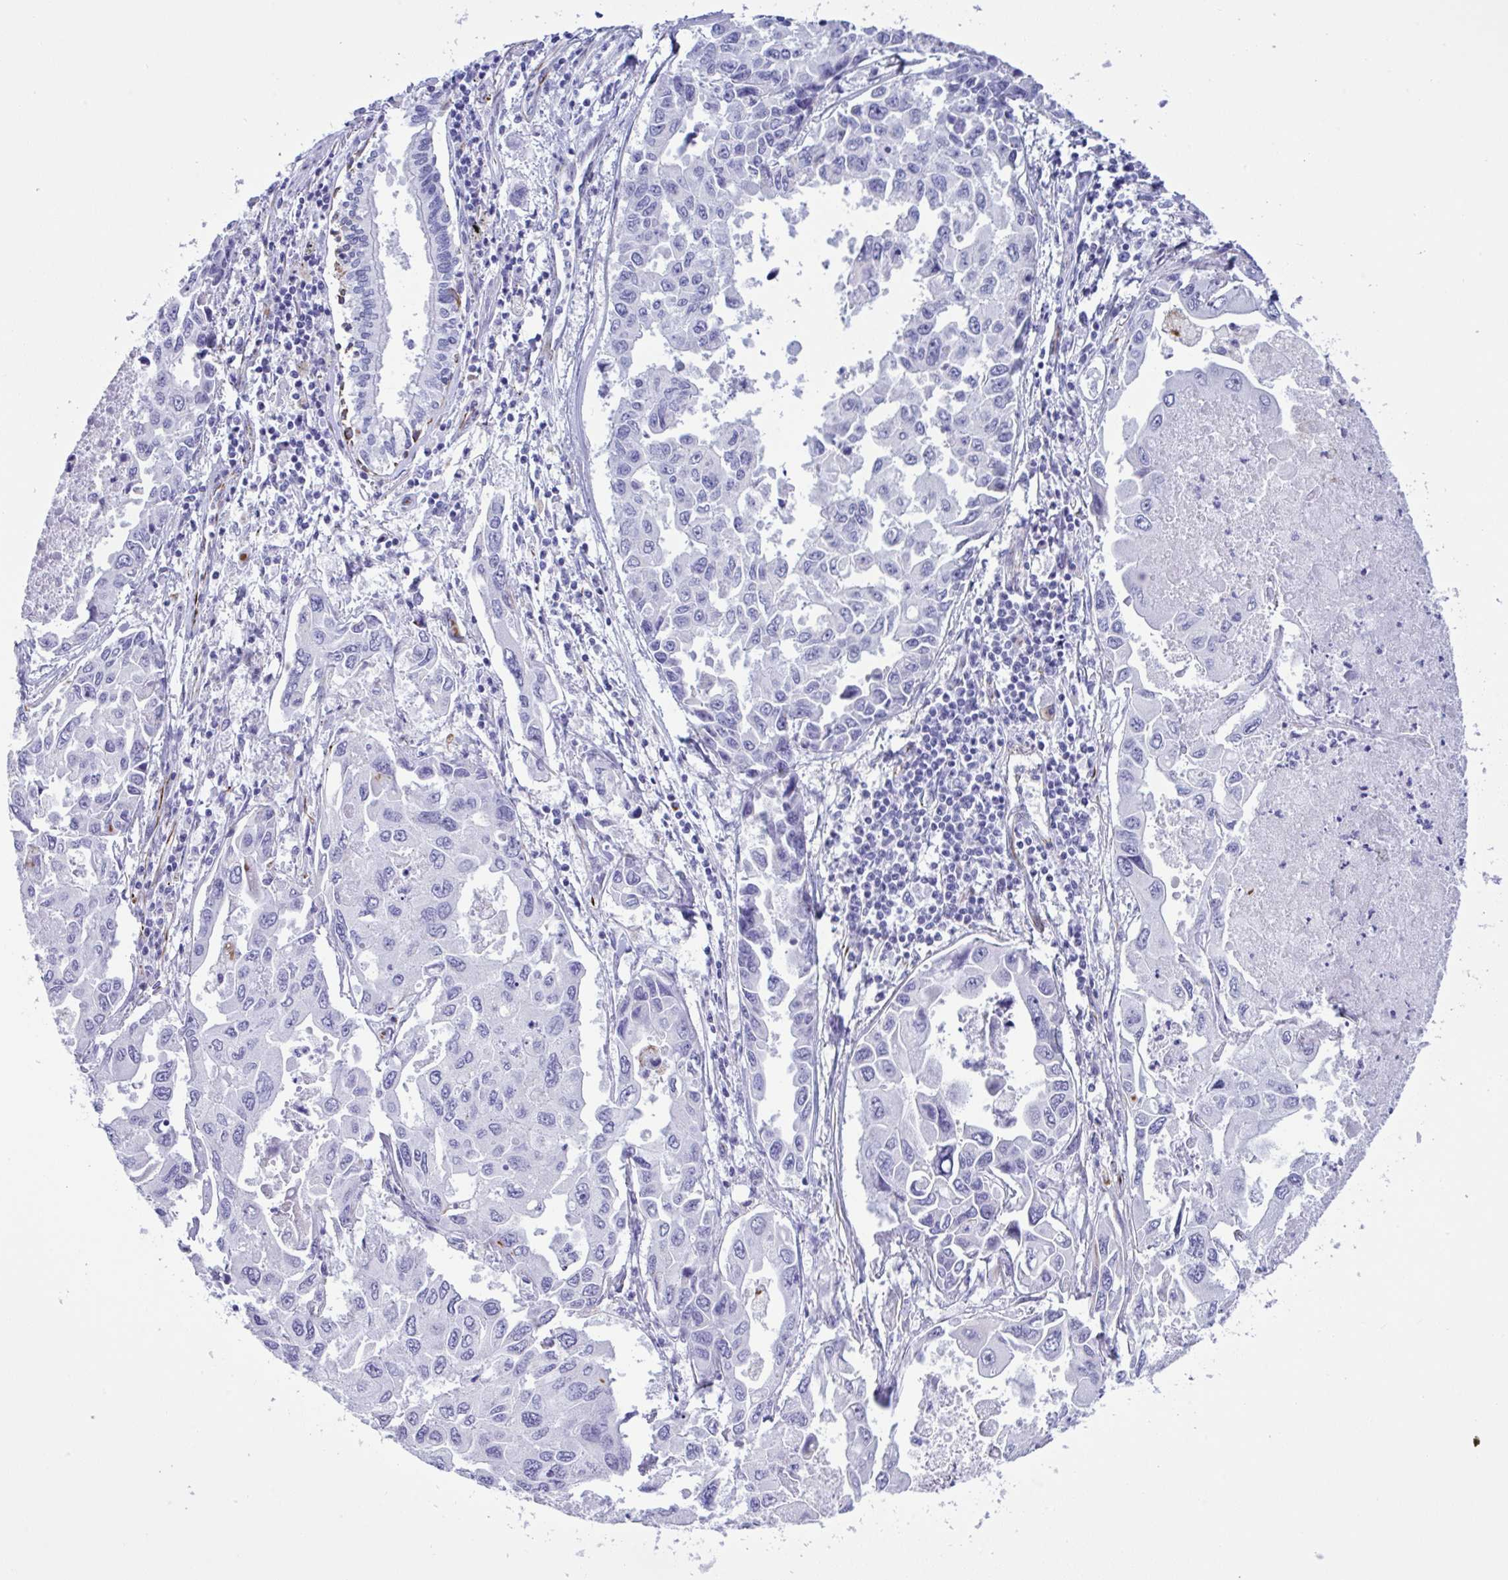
{"staining": {"intensity": "negative", "quantity": "none", "location": "none"}, "tissue": "lung cancer", "cell_type": "Tumor cells", "image_type": "cancer", "snomed": [{"axis": "morphology", "description": "Adenocarcinoma, NOS"}, {"axis": "topography", "description": "Lung"}], "caption": "Immunohistochemical staining of lung adenocarcinoma demonstrates no significant staining in tumor cells.", "gene": "SMAD5", "patient": {"sex": "male", "age": 64}}